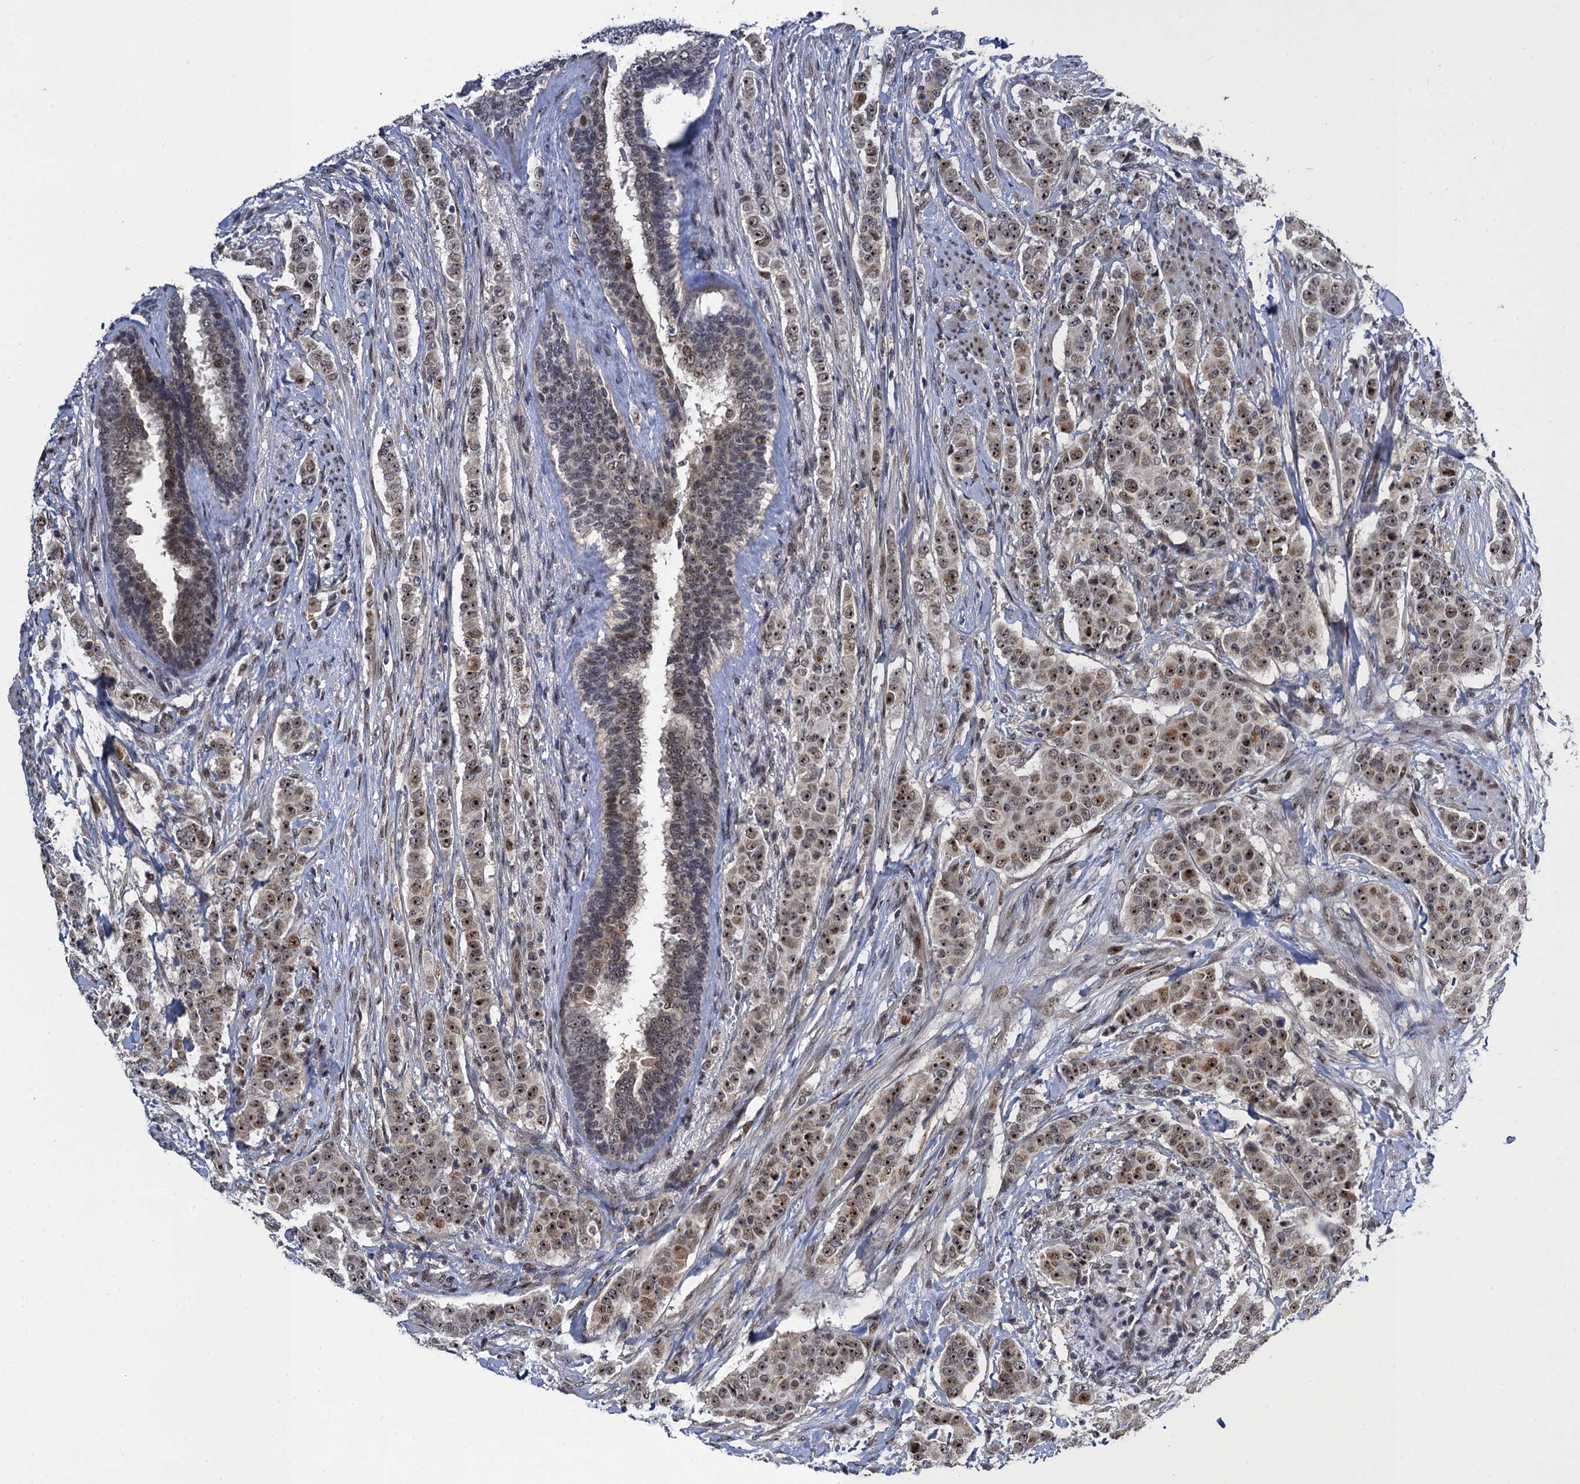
{"staining": {"intensity": "moderate", "quantity": ">75%", "location": "nuclear"}, "tissue": "breast cancer", "cell_type": "Tumor cells", "image_type": "cancer", "snomed": [{"axis": "morphology", "description": "Duct carcinoma"}, {"axis": "topography", "description": "Breast"}], "caption": "This photomicrograph displays breast cancer stained with immunohistochemistry to label a protein in brown. The nuclear of tumor cells show moderate positivity for the protein. Nuclei are counter-stained blue.", "gene": "ZAR1L", "patient": {"sex": "female", "age": 40}}